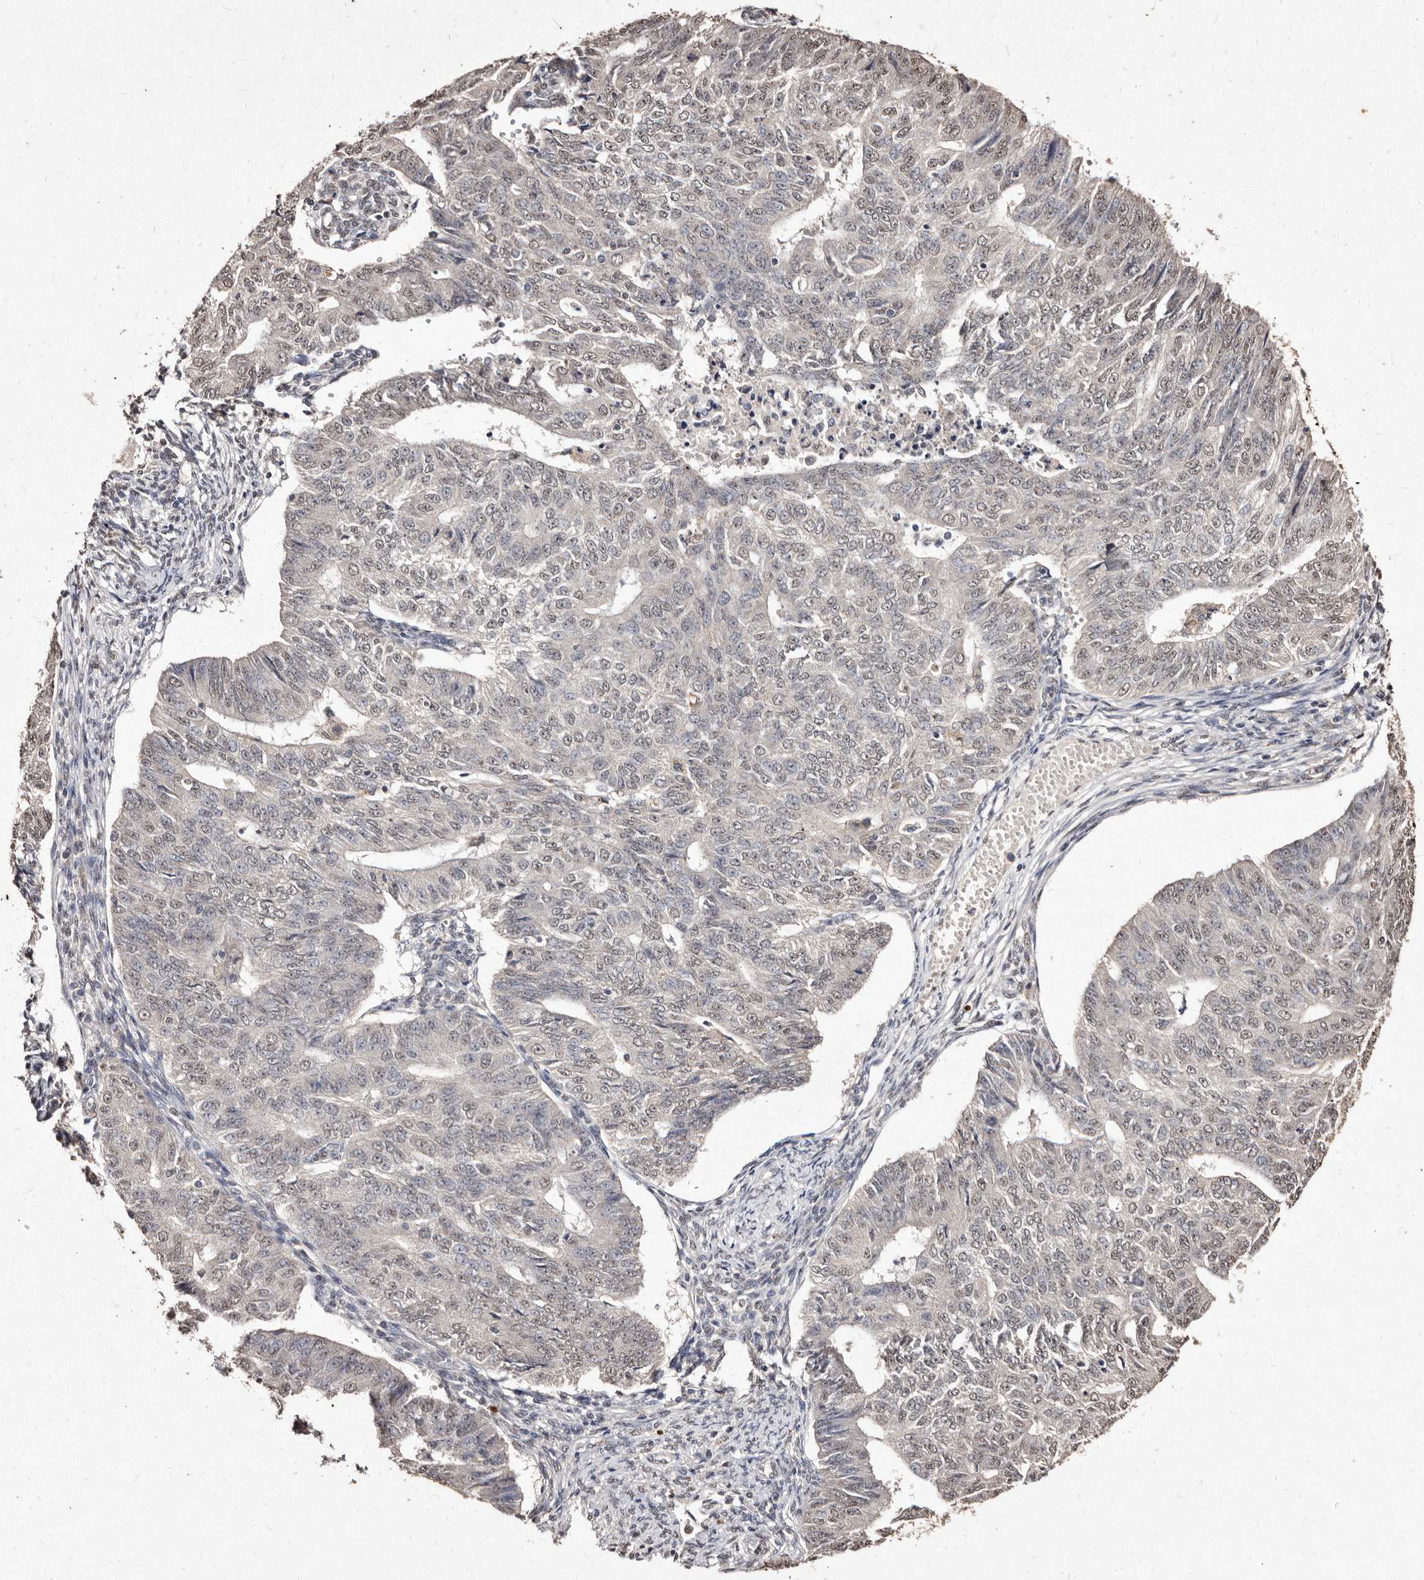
{"staining": {"intensity": "weak", "quantity": "25%-75%", "location": "nuclear"}, "tissue": "endometrial cancer", "cell_type": "Tumor cells", "image_type": "cancer", "snomed": [{"axis": "morphology", "description": "Adenocarcinoma, NOS"}, {"axis": "topography", "description": "Endometrium"}], "caption": "Endometrial adenocarcinoma stained with immunohistochemistry (IHC) demonstrates weak nuclear expression in about 25%-75% of tumor cells. (IHC, brightfield microscopy, high magnification).", "gene": "ERBB4", "patient": {"sex": "female", "age": 32}}